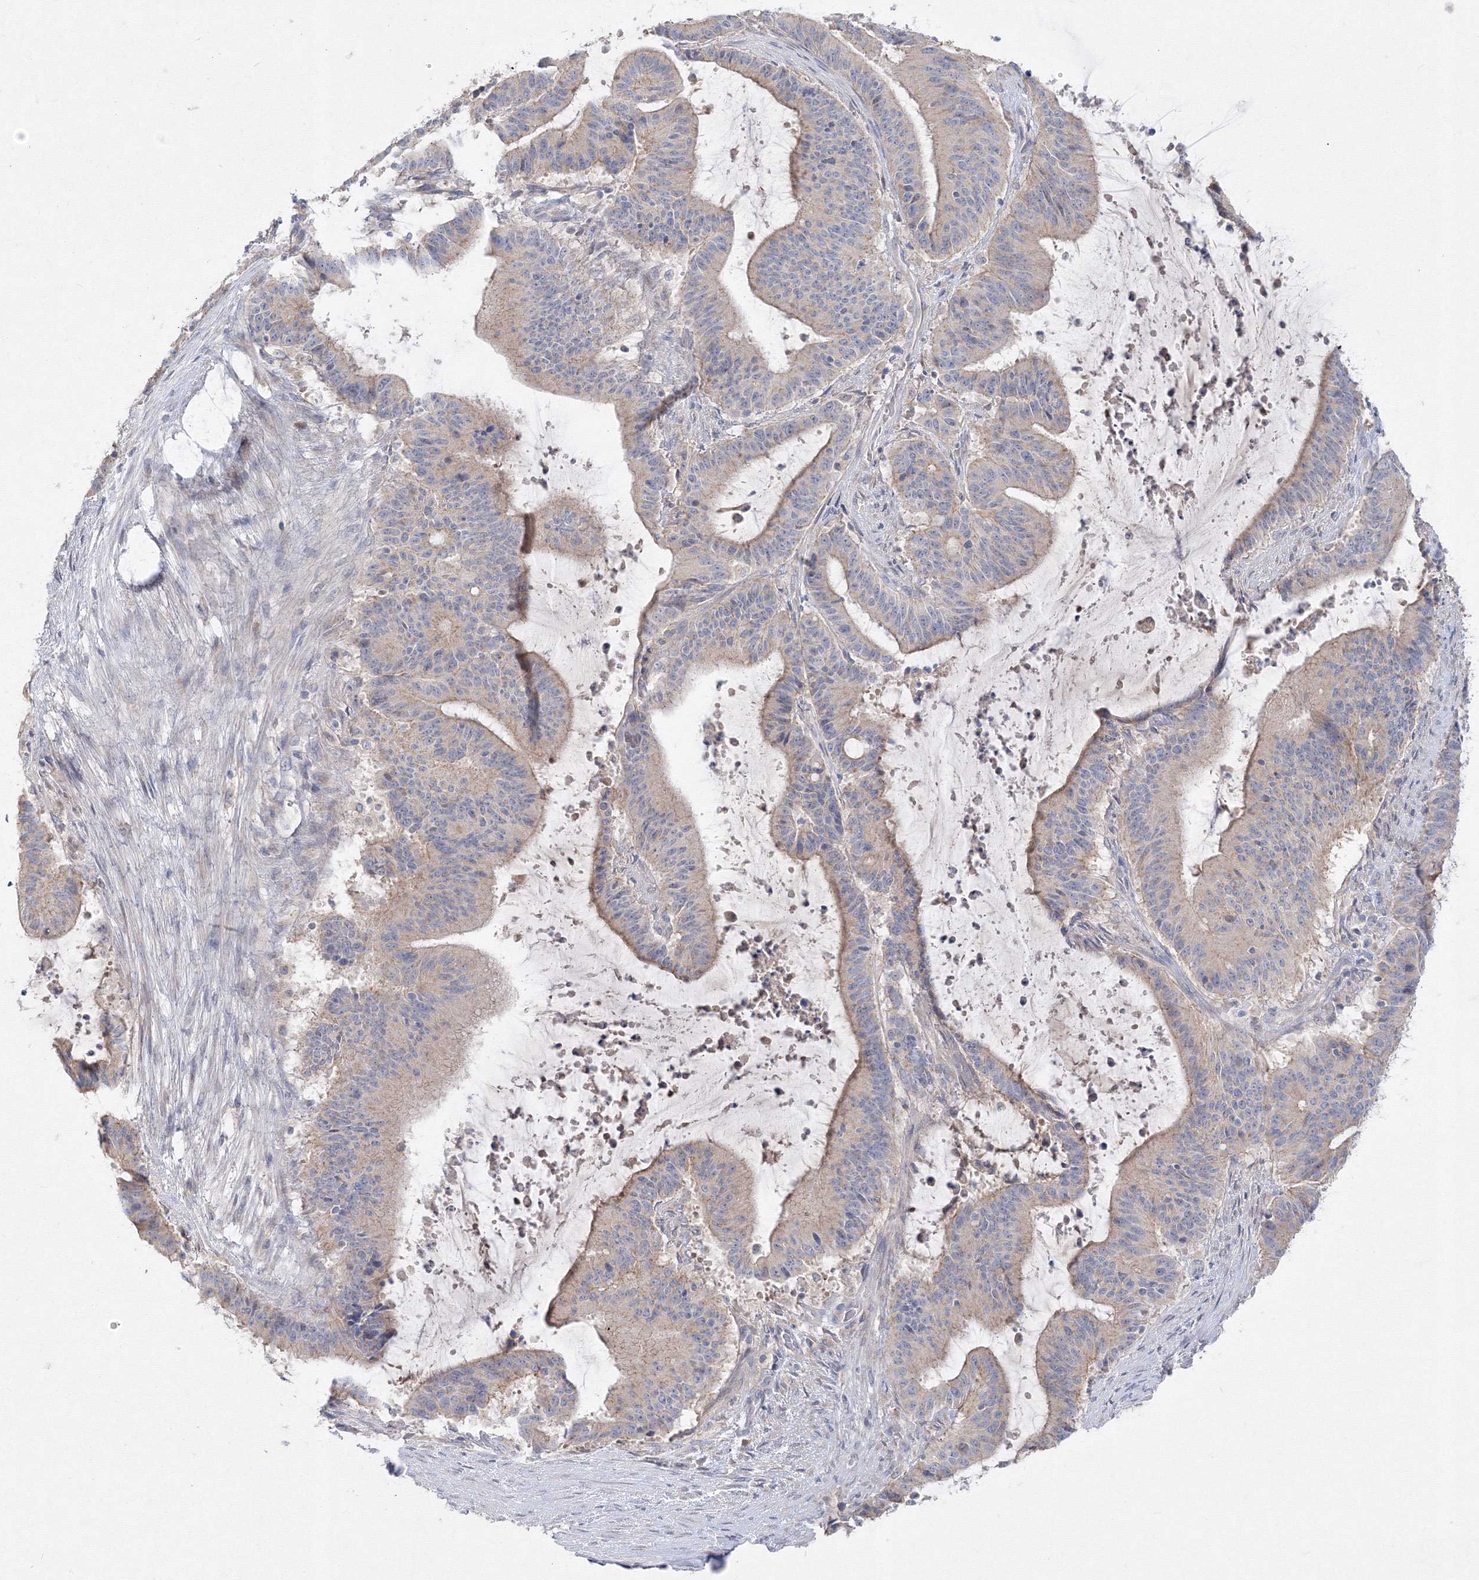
{"staining": {"intensity": "weak", "quantity": "25%-75%", "location": "cytoplasmic/membranous"}, "tissue": "liver cancer", "cell_type": "Tumor cells", "image_type": "cancer", "snomed": [{"axis": "morphology", "description": "Normal tissue, NOS"}, {"axis": "morphology", "description": "Cholangiocarcinoma"}, {"axis": "topography", "description": "Liver"}, {"axis": "topography", "description": "Peripheral nerve tissue"}], "caption": "Approximately 25%-75% of tumor cells in liver cancer demonstrate weak cytoplasmic/membranous protein positivity as visualized by brown immunohistochemical staining.", "gene": "FBXL8", "patient": {"sex": "female", "age": 73}}